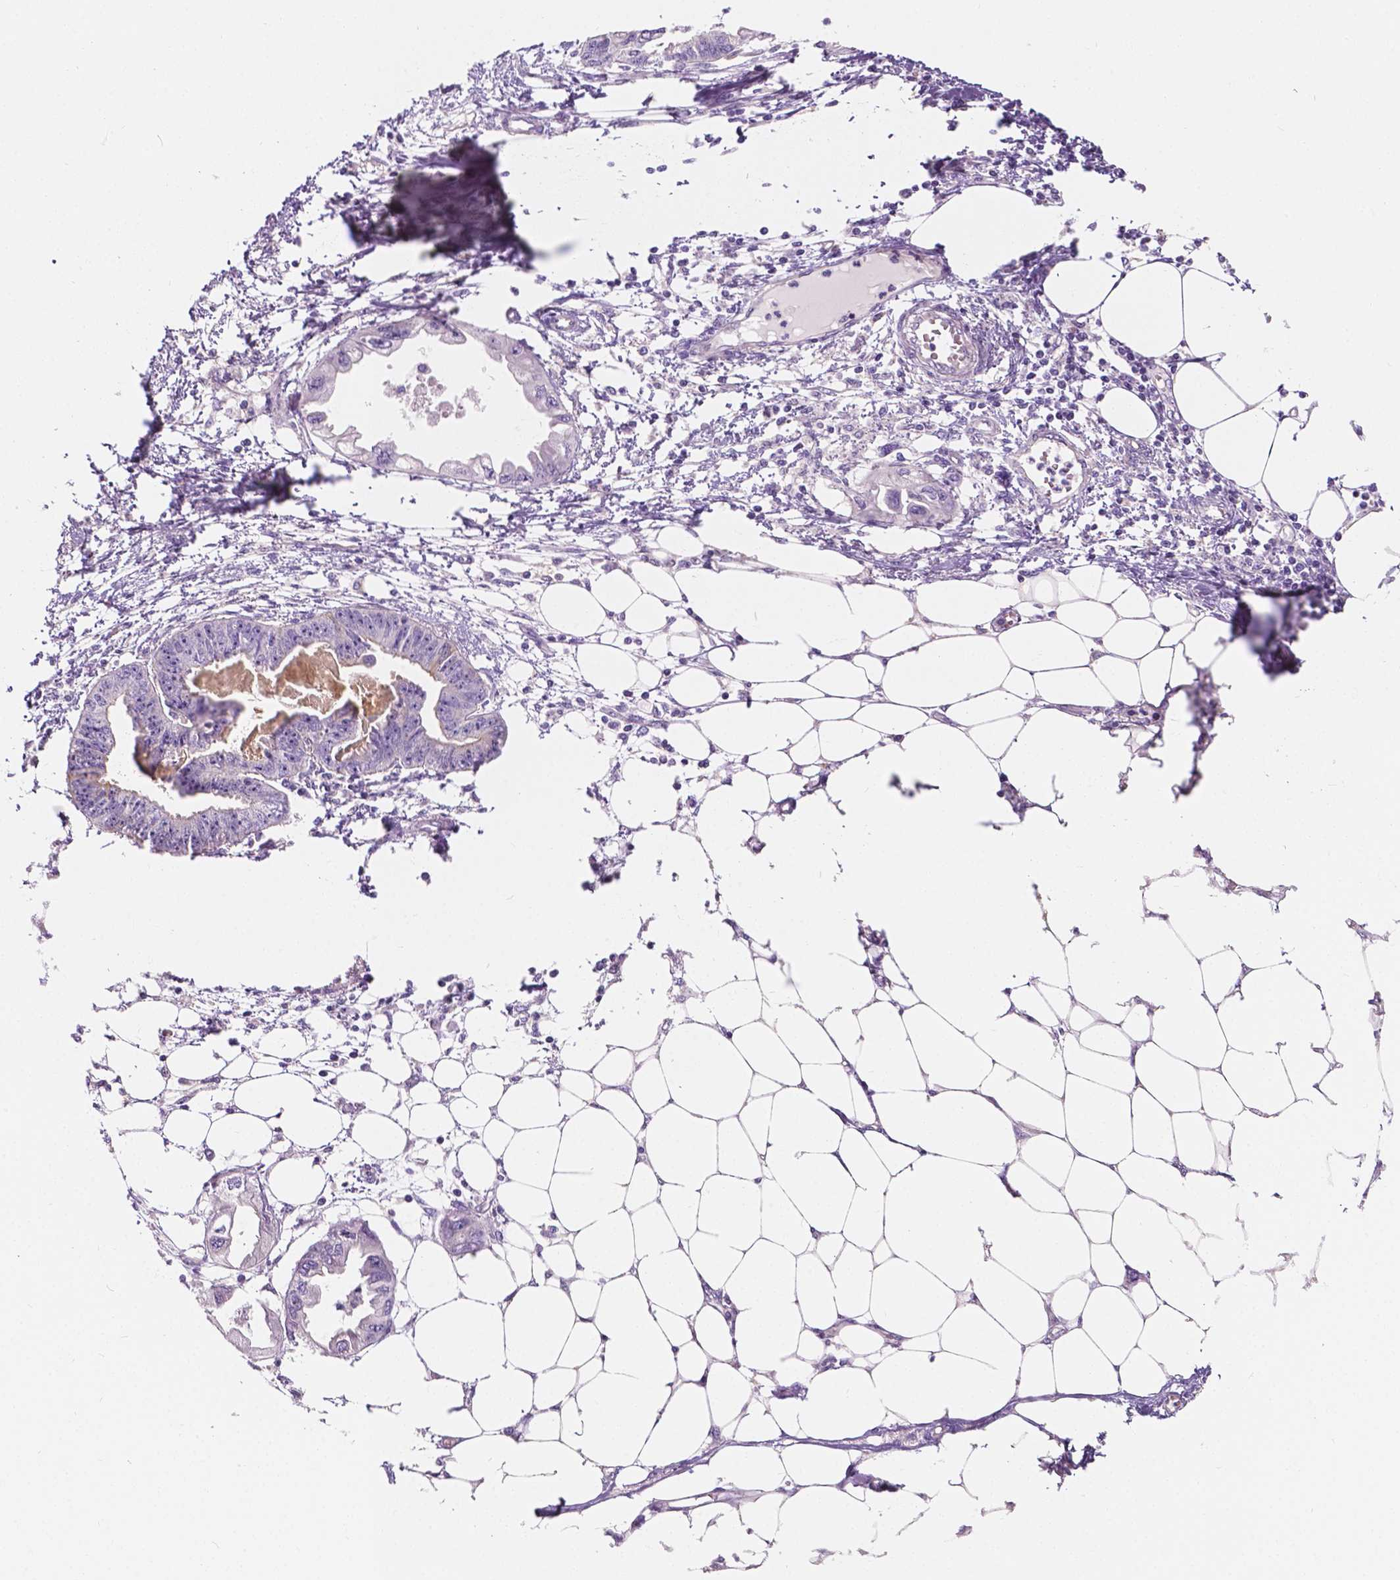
{"staining": {"intensity": "negative", "quantity": "none", "location": "none"}, "tissue": "endometrial cancer", "cell_type": "Tumor cells", "image_type": "cancer", "snomed": [{"axis": "morphology", "description": "Adenocarcinoma, NOS"}, {"axis": "morphology", "description": "Adenocarcinoma, metastatic, NOS"}, {"axis": "topography", "description": "Adipose tissue"}, {"axis": "topography", "description": "Endometrium"}], "caption": "A photomicrograph of human endometrial cancer is negative for staining in tumor cells.", "gene": "SIRT2", "patient": {"sex": "female", "age": 67}}